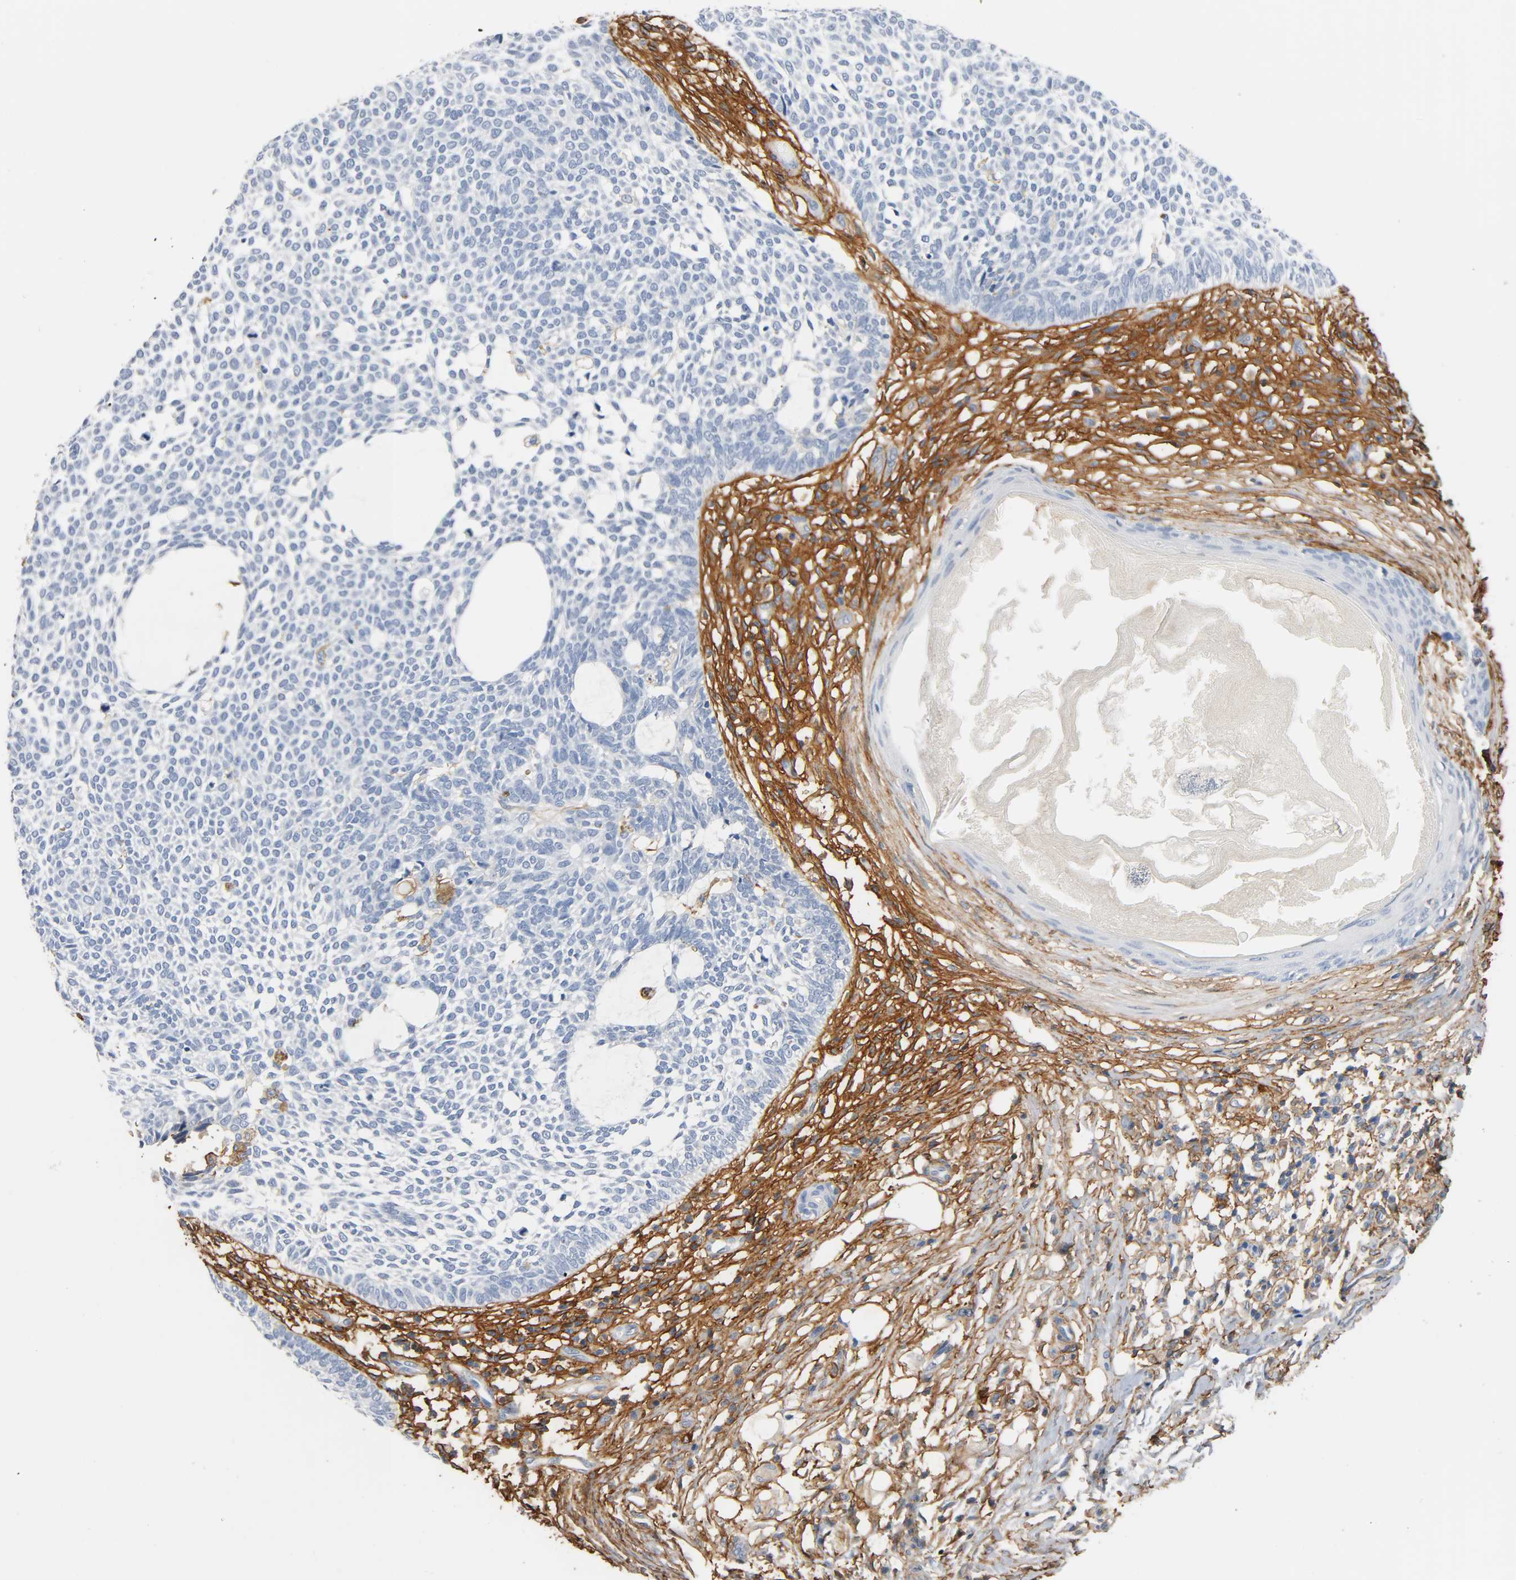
{"staining": {"intensity": "negative", "quantity": "none", "location": "none"}, "tissue": "skin cancer", "cell_type": "Tumor cells", "image_type": "cancer", "snomed": [{"axis": "morphology", "description": "Normal tissue, NOS"}, {"axis": "morphology", "description": "Basal cell carcinoma"}, {"axis": "topography", "description": "Skin"}], "caption": "Protein analysis of basal cell carcinoma (skin) exhibits no significant staining in tumor cells. (Brightfield microscopy of DAB immunohistochemistry (IHC) at high magnification).", "gene": "ANPEP", "patient": {"sex": "male", "age": 87}}